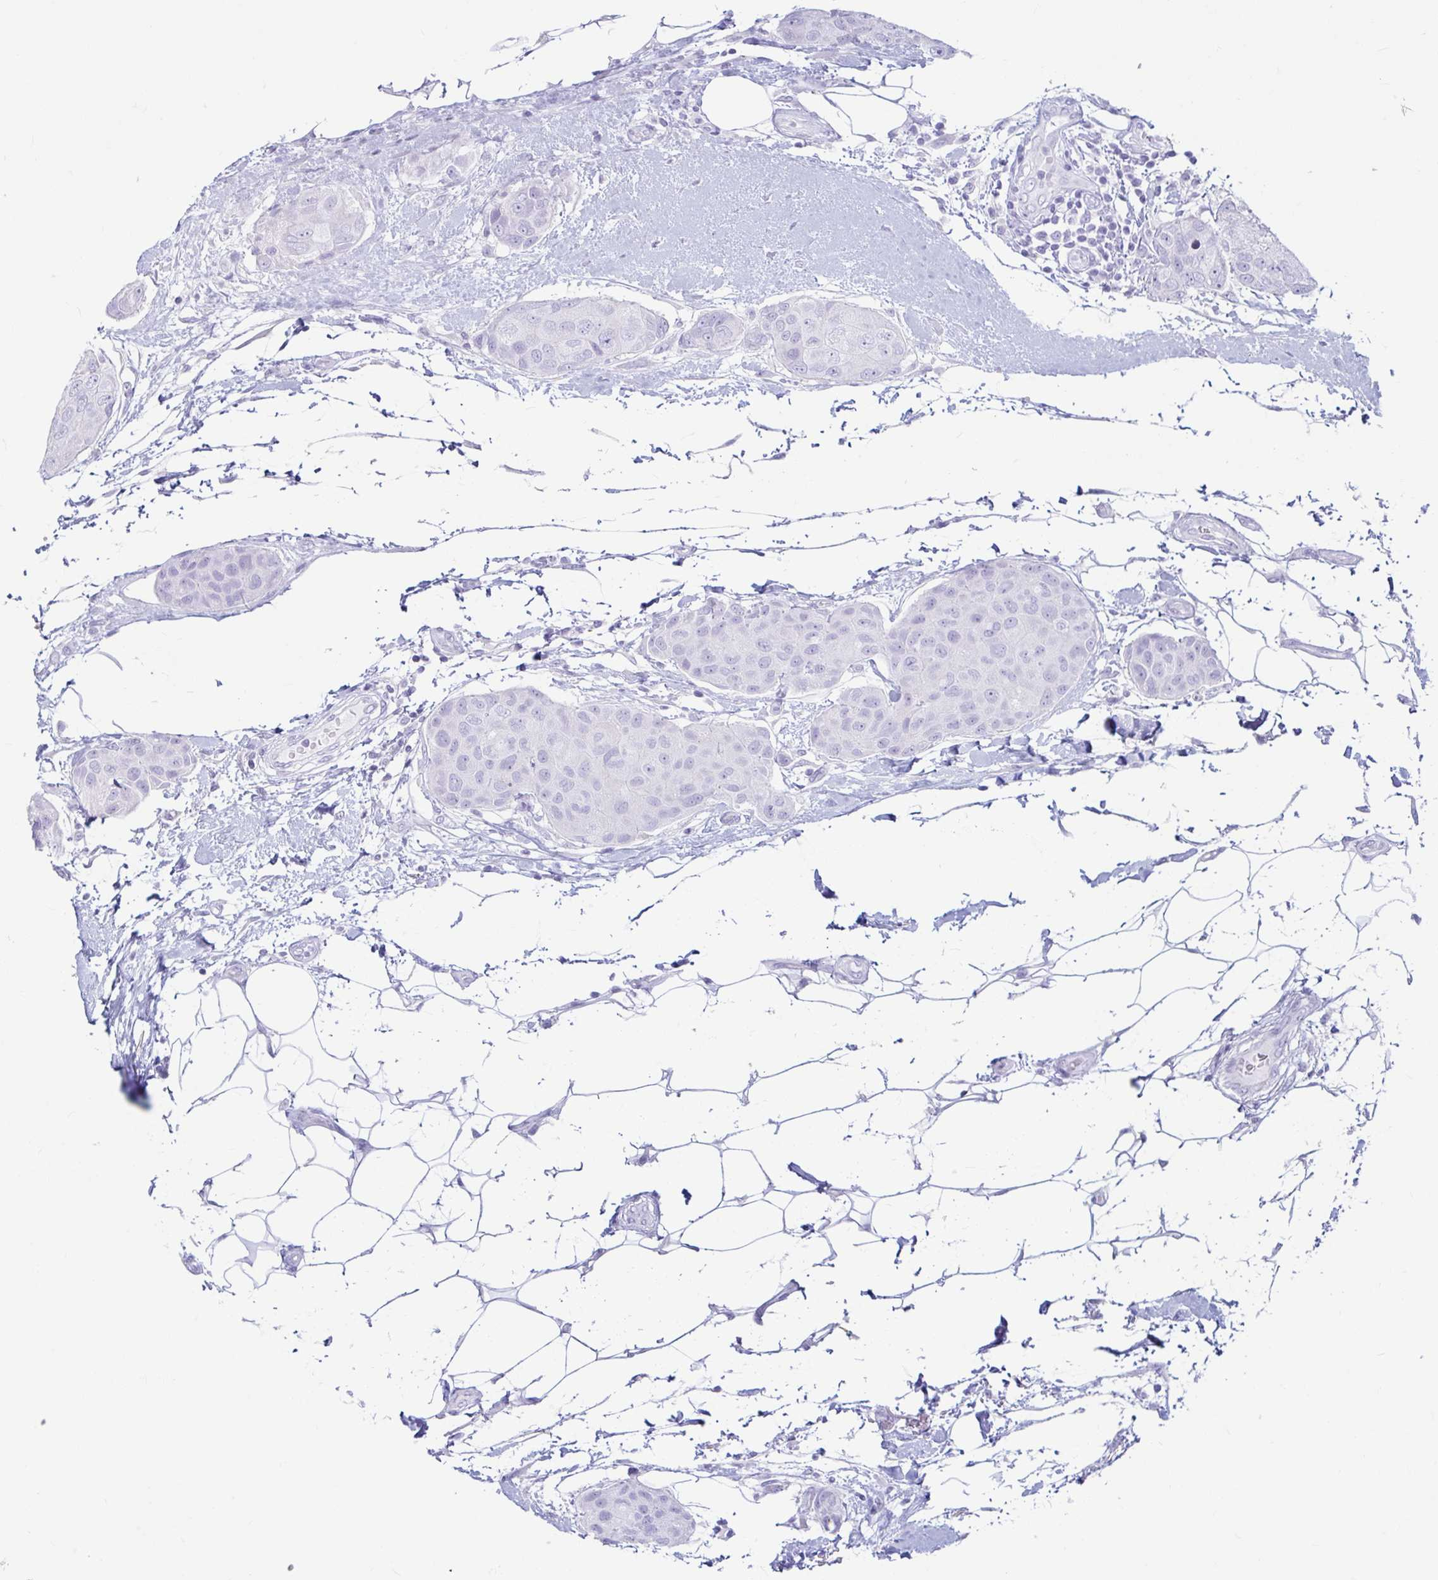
{"staining": {"intensity": "negative", "quantity": "none", "location": "none"}, "tissue": "breast cancer", "cell_type": "Tumor cells", "image_type": "cancer", "snomed": [{"axis": "morphology", "description": "Duct carcinoma"}, {"axis": "topography", "description": "Breast"}, {"axis": "topography", "description": "Lymph node"}], "caption": "Immunohistochemistry of breast cancer reveals no staining in tumor cells. Nuclei are stained in blue.", "gene": "ERICH6", "patient": {"sex": "female", "age": 80}}